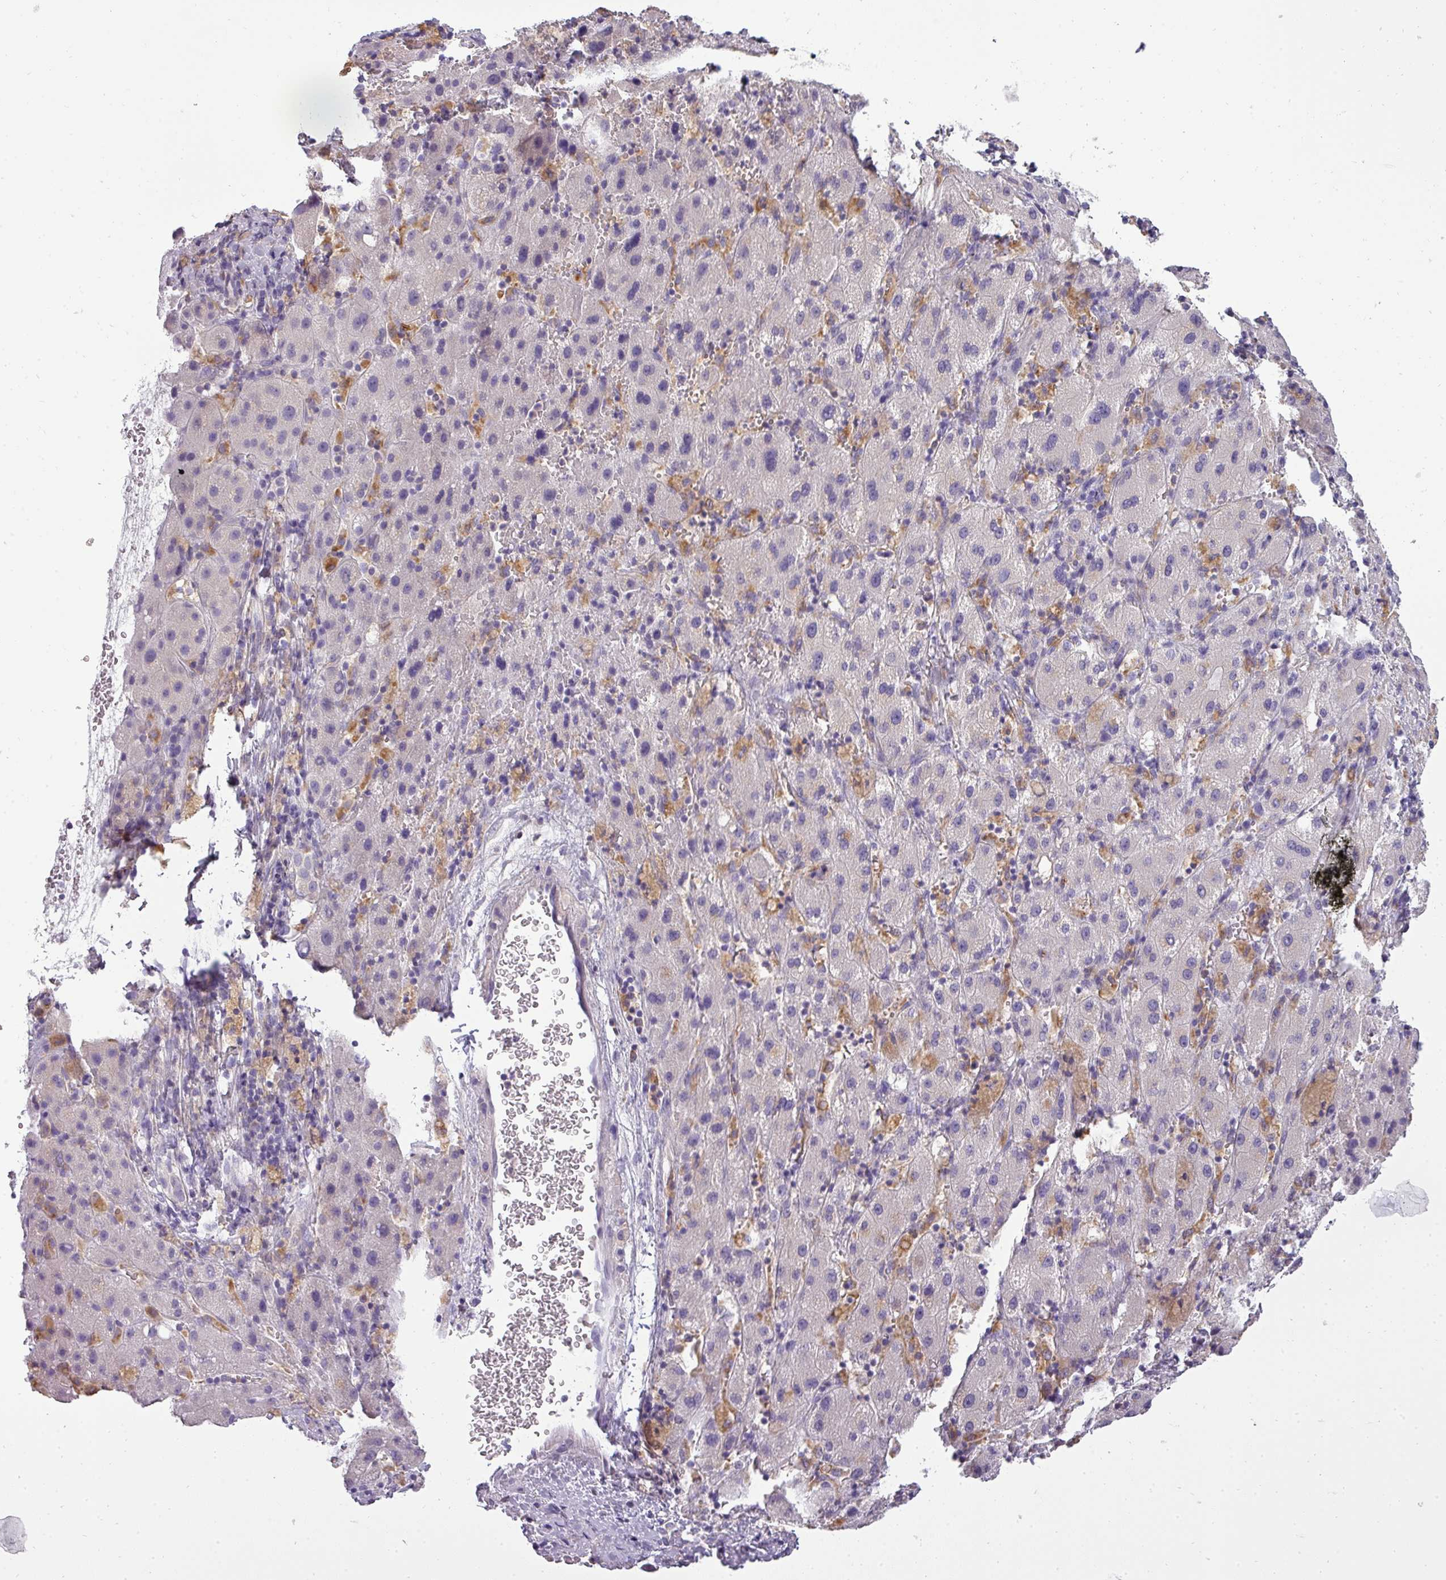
{"staining": {"intensity": "negative", "quantity": "none", "location": "none"}, "tissue": "liver cancer", "cell_type": "Tumor cells", "image_type": "cancer", "snomed": [{"axis": "morphology", "description": "Carcinoma, Hepatocellular, NOS"}, {"axis": "topography", "description": "Liver"}], "caption": "Human liver cancer stained for a protein using IHC exhibits no staining in tumor cells.", "gene": "ATP6V1D", "patient": {"sex": "female", "age": 58}}